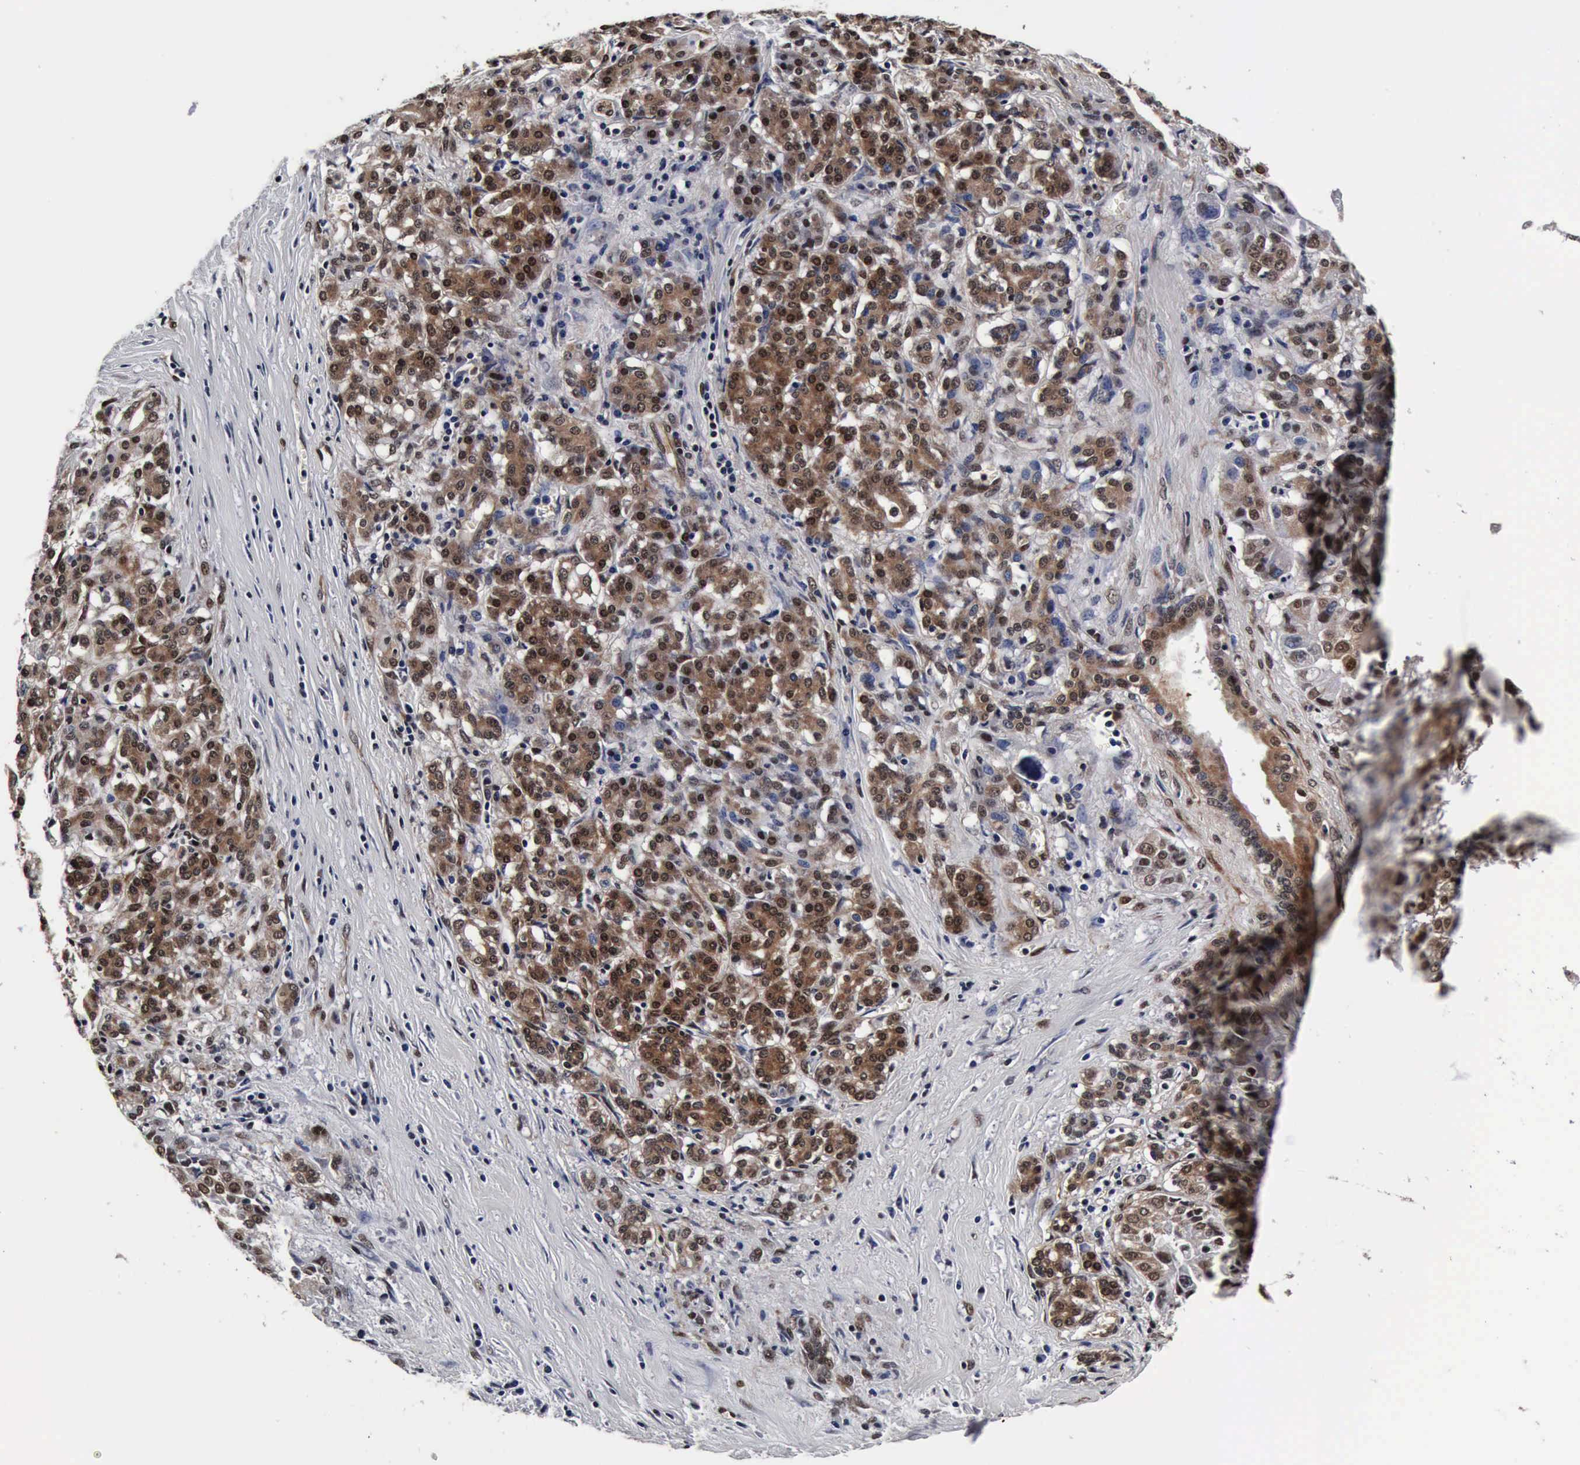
{"staining": {"intensity": "moderate", "quantity": "25%-75%", "location": "cytoplasmic/membranous,nuclear"}, "tissue": "pancreatic cancer", "cell_type": "Tumor cells", "image_type": "cancer", "snomed": [{"axis": "morphology", "description": "Adenocarcinoma, NOS"}, {"axis": "topography", "description": "Pancreas"}], "caption": "Pancreatic adenocarcinoma stained with DAB immunohistochemistry displays medium levels of moderate cytoplasmic/membranous and nuclear staining in about 25%-75% of tumor cells. (Brightfield microscopy of DAB IHC at high magnification).", "gene": "UBC", "patient": {"sex": "female", "age": 52}}